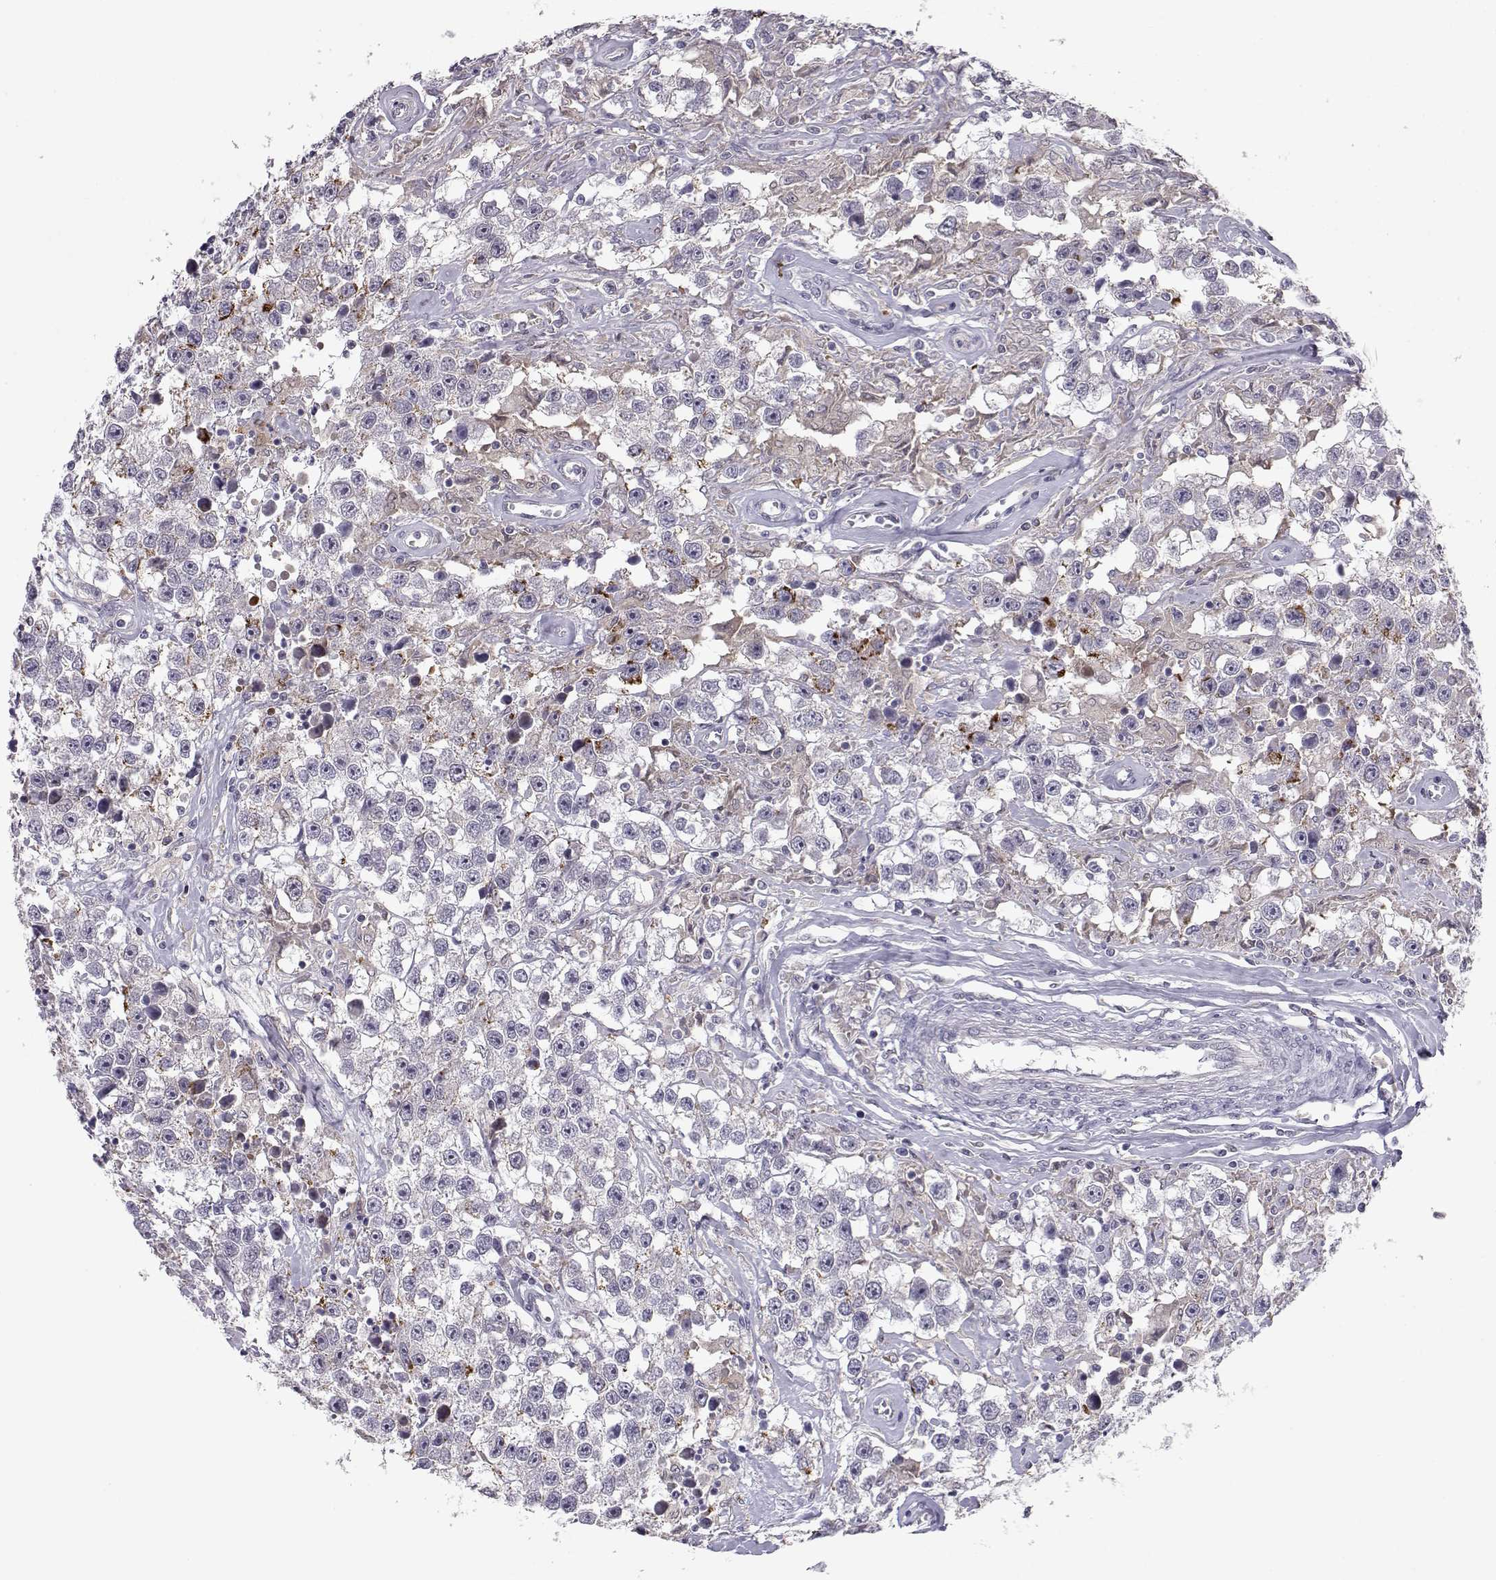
{"staining": {"intensity": "strong", "quantity": "<25%", "location": "cytoplasmic/membranous"}, "tissue": "testis cancer", "cell_type": "Tumor cells", "image_type": "cancer", "snomed": [{"axis": "morphology", "description": "Seminoma, NOS"}, {"axis": "topography", "description": "Testis"}], "caption": "IHC histopathology image of human testis cancer (seminoma) stained for a protein (brown), which exhibits medium levels of strong cytoplasmic/membranous positivity in approximately <25% of tumor cells.", "gene": "NPVF", "patient": {"sex": "male", "age": 43}}